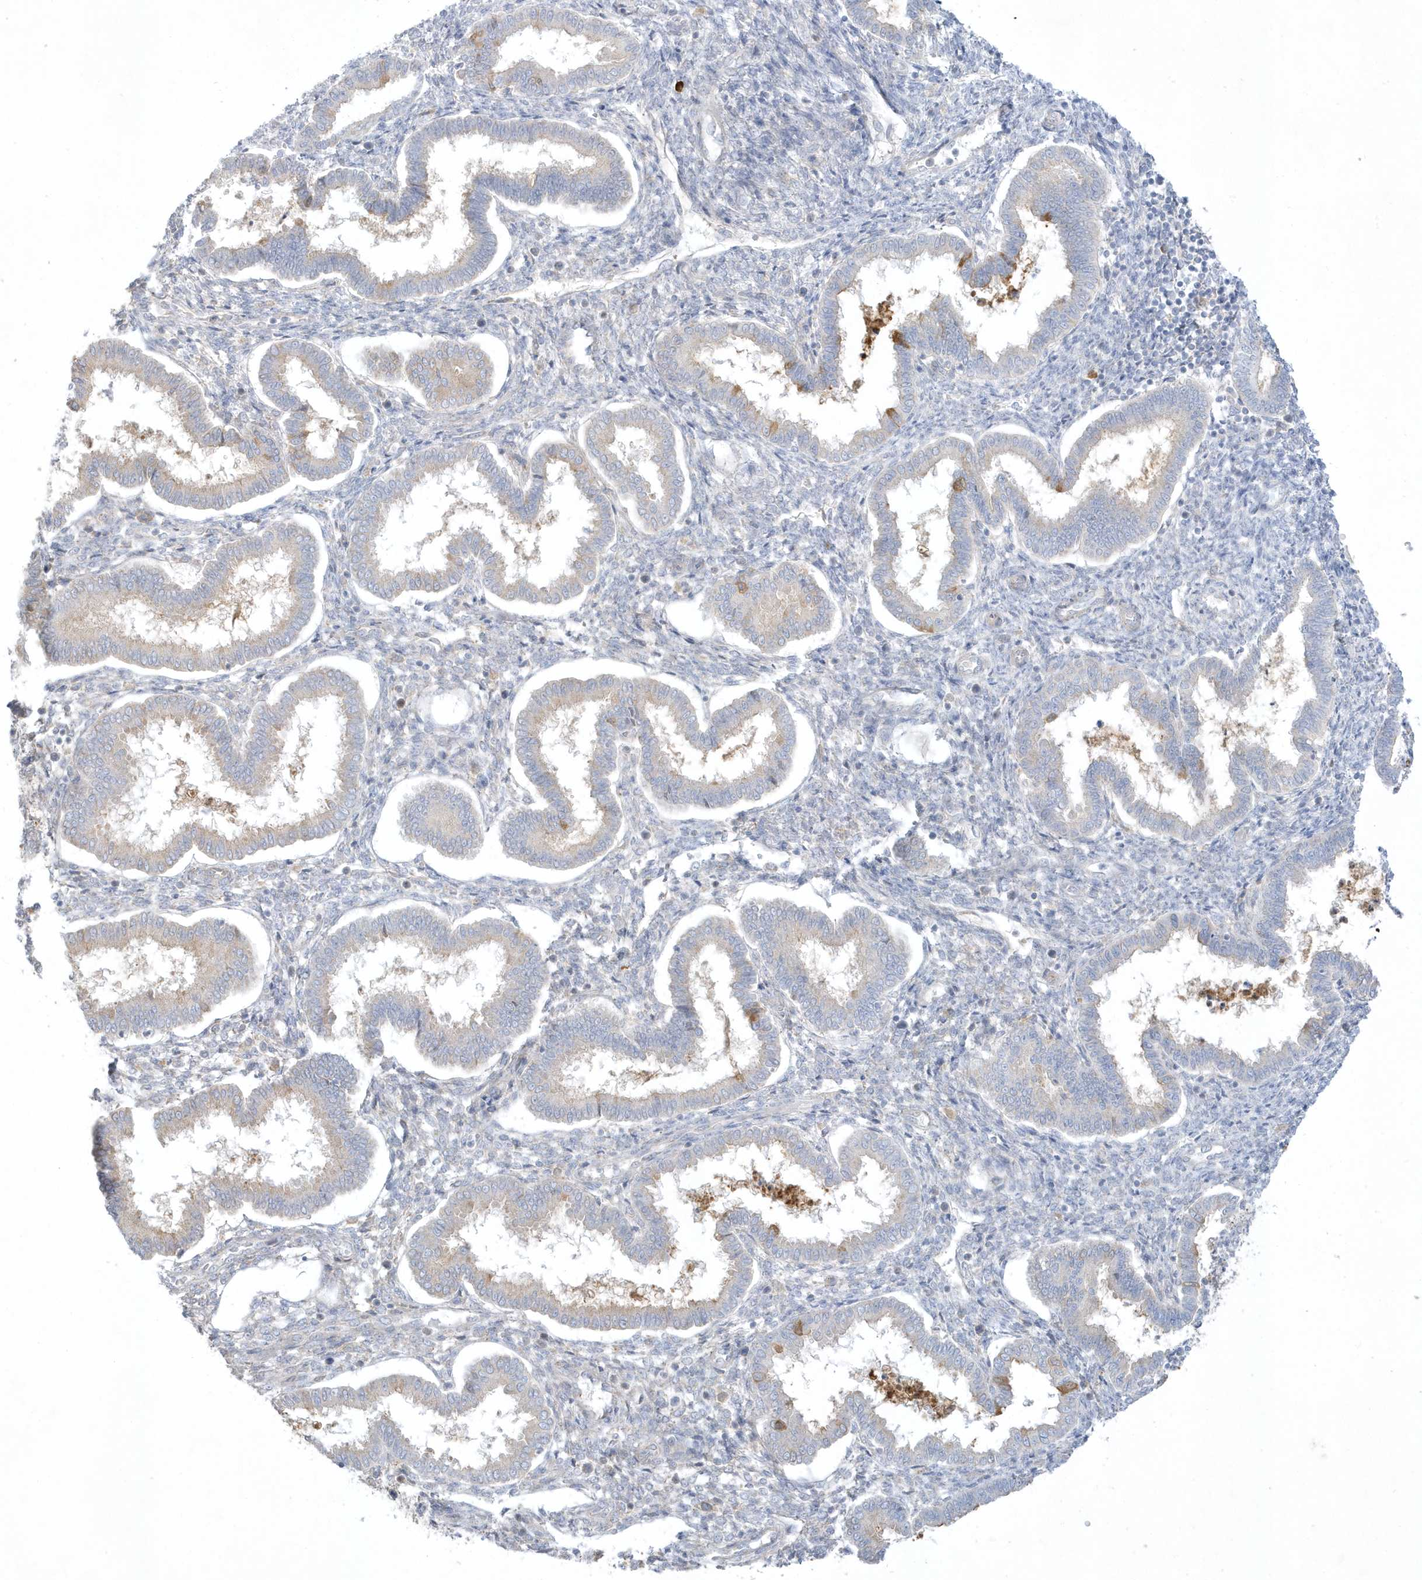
{"staining": {"intensity": "negative", "quantity": "none", "location": "none"}, "tissue": "endometrium", "cell_type": "Cells in endometrial stroma", "image_type": "normal", "snomed": [{"axis": "morphology", "description": "Normal tissue, NOS"}, {"axis": "topography", "description": "Endometrium"}], "caption": "Cells in endometrial stroma are negative for protein expression in unremarkable human endometrium. (DAB IHC with hematoxylin counter stain).", "gene": "THADA", "patient": {"sex": "female", "age": 24}}